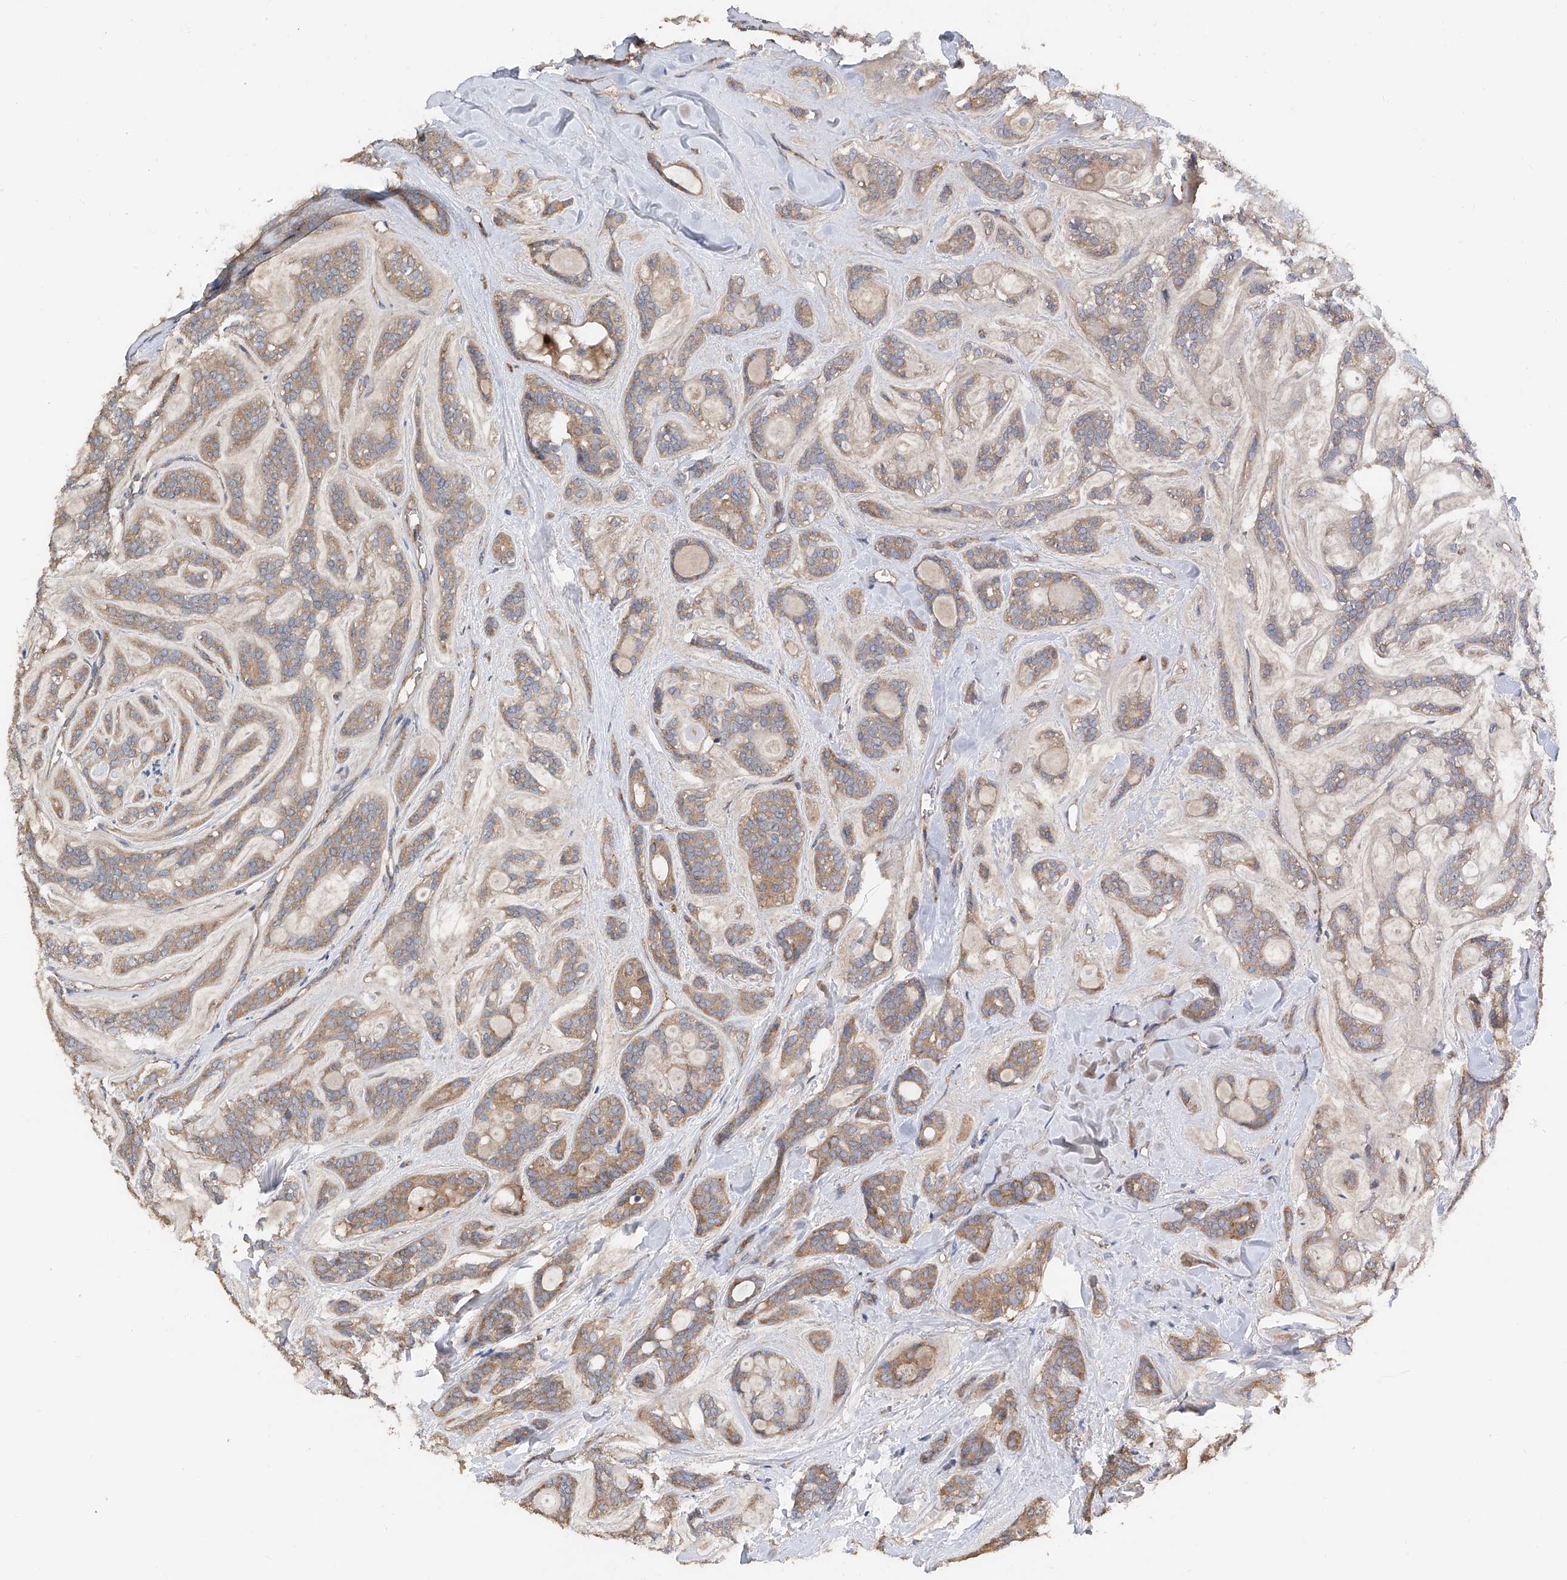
{"staining": {"intensity": "moderate", "quantity": ">75%", "location": "cytoplasmic/membranous"}, "tissue": "head and neck cancer", "cell_type": "Tumor cells", "image_type": "cancer", "snomed": [{"axis": "morphology", "description": "Adenocarcinoma, NOS"}, {"axis": "topography", "description": "Head-Neck"}], "caption": "DAB (3,3'-diaminobenzidine) immunohistochemical staining of human head and neck cancer shows moderate cytoplasmic/membranous protein staining in approximately >75% of tumor cells.", "gene": "PTK2", "patient": {"sex": "male", "age": 66}}